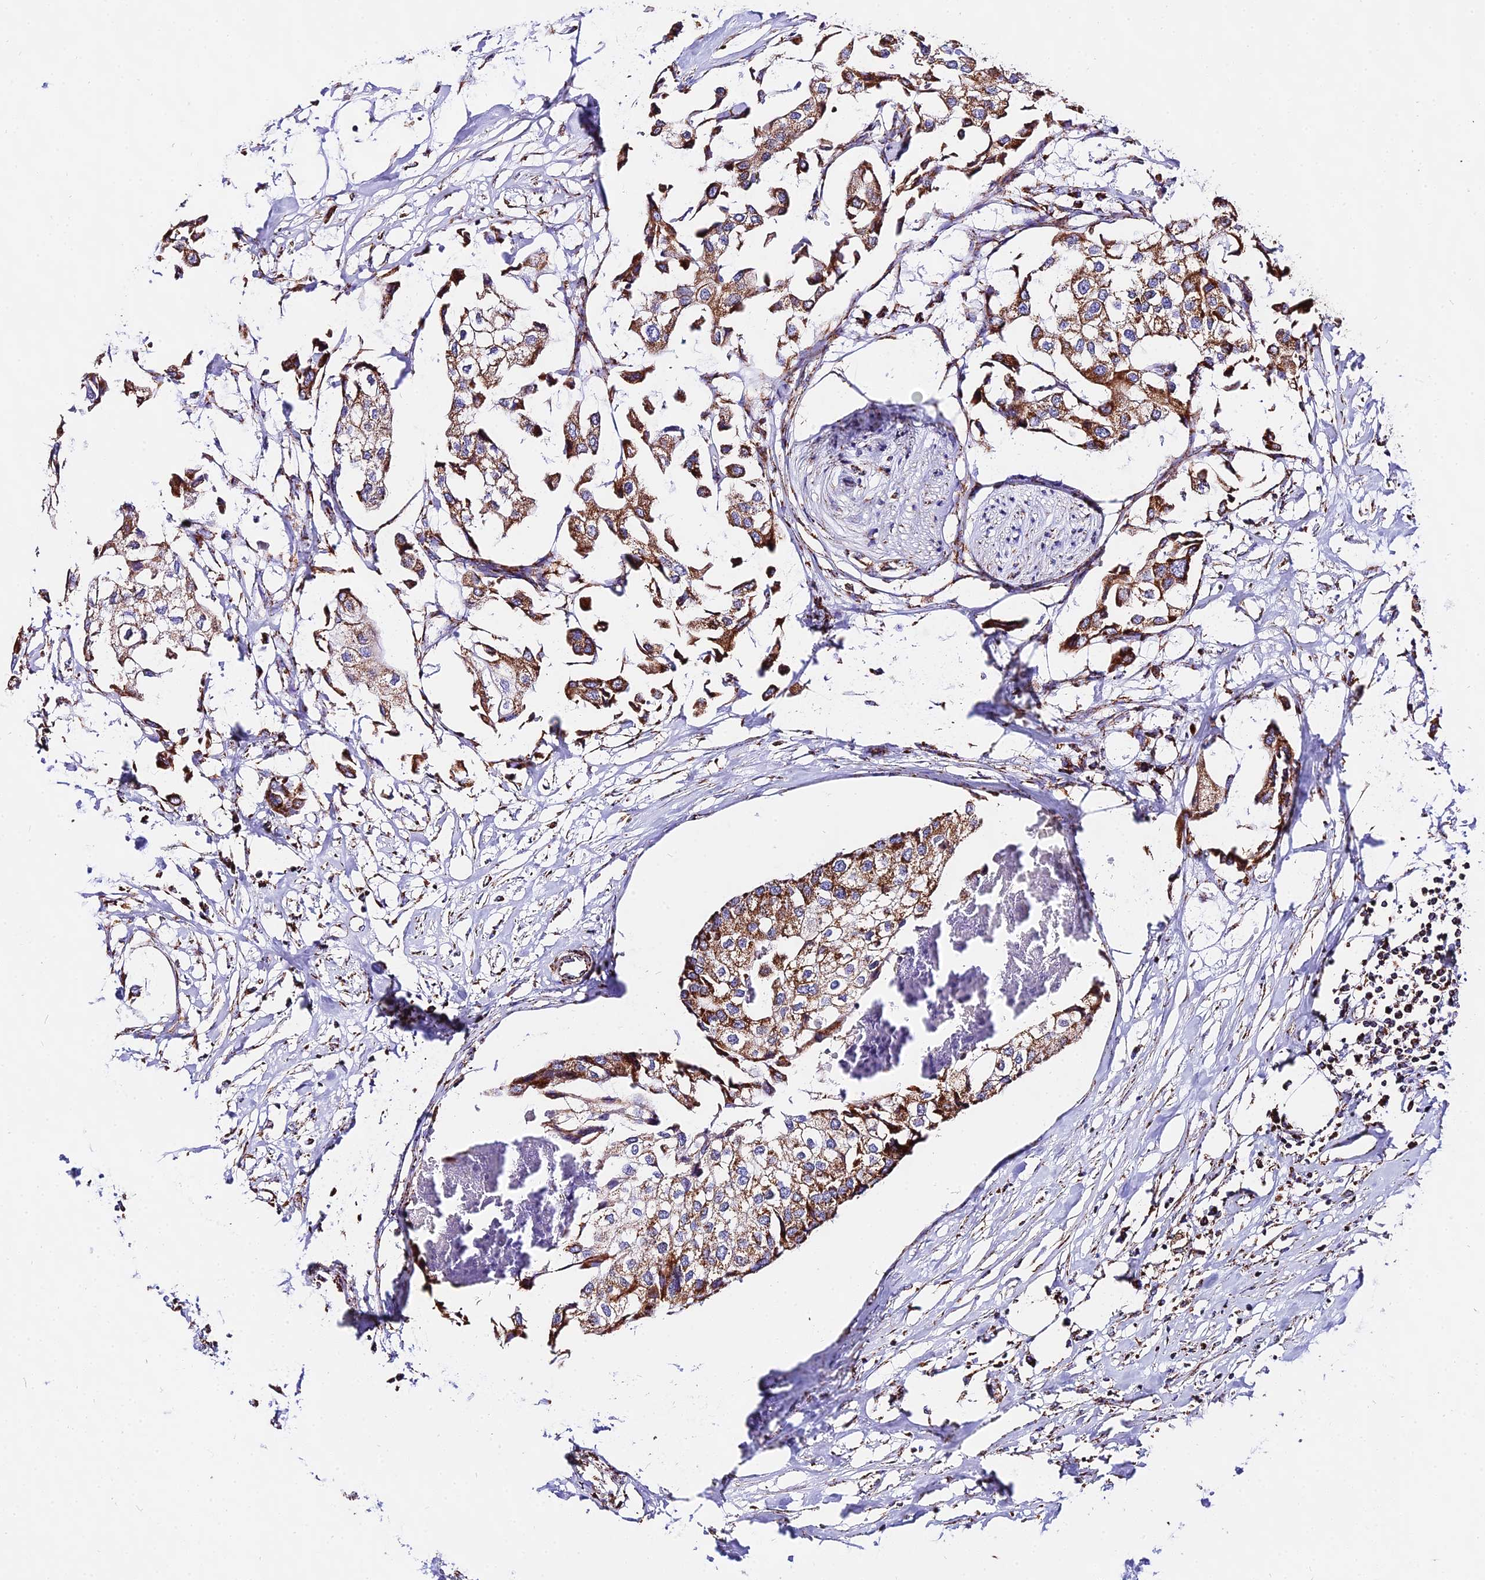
{"staining": {"intensity": "strong", "quantity": ">75%", "location": "cytoplasmic/membranous"}, "tissue": "urothelial cancer", "cell_type": "Tumor cells", "image_type": "cancer", "snomed": [{"axis": "morphology", "description": "Urothelial carcinoma, High grade"}, {"axis": "topography", "description": "Urinary bladder"}], "caption": "Urothelial cancer stained for a protein (brown) shows strong cytoplasmic/membranous positive staining in about >75% of tumor cells.", "gene": "ATP5PD", "patient": {"sex": "male", "age": 64}}